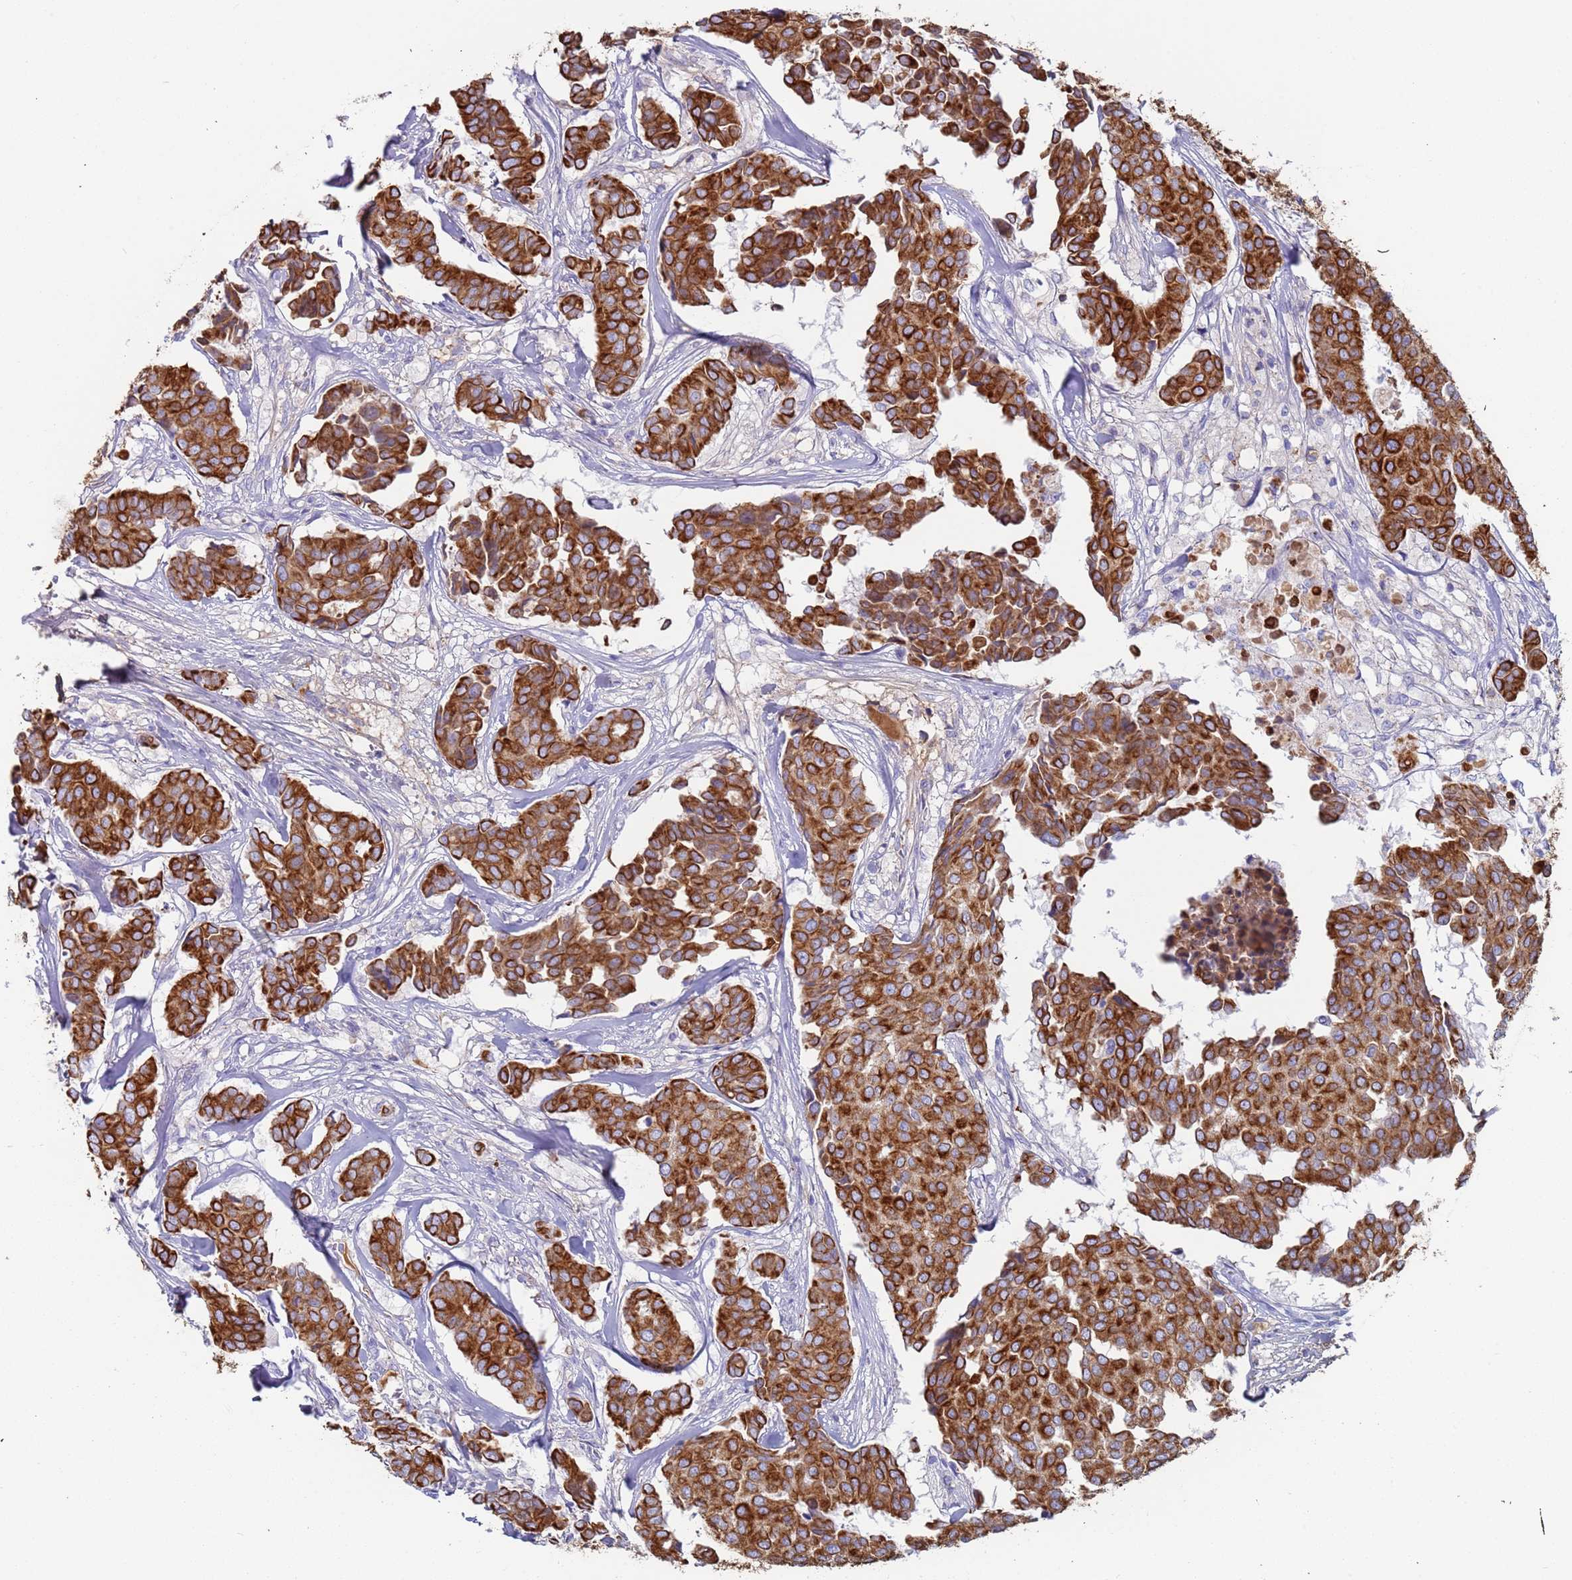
{"staining": {"intensity": "strong", "quantity": ">75%", "location": "cytoplasmic/membranous"}, "tissue": "breast cancer", "cell_type": "Tumor cells", "image_type": "cancer", "snomed": [{"axis": "morphology", "description": "Duct carcinoma"}, {"axis": "topography", "description": "Breast"}], "caption": "The micrograph exhibits immunohistochemical staining of invasive ductal carcinoma (breast). There is strong cytoplasmic/membranous staining is seen in approximately >75% of tumor cells.", "gene": "CYSLTR2", "patient": {"sex": "female", "age": 75}}